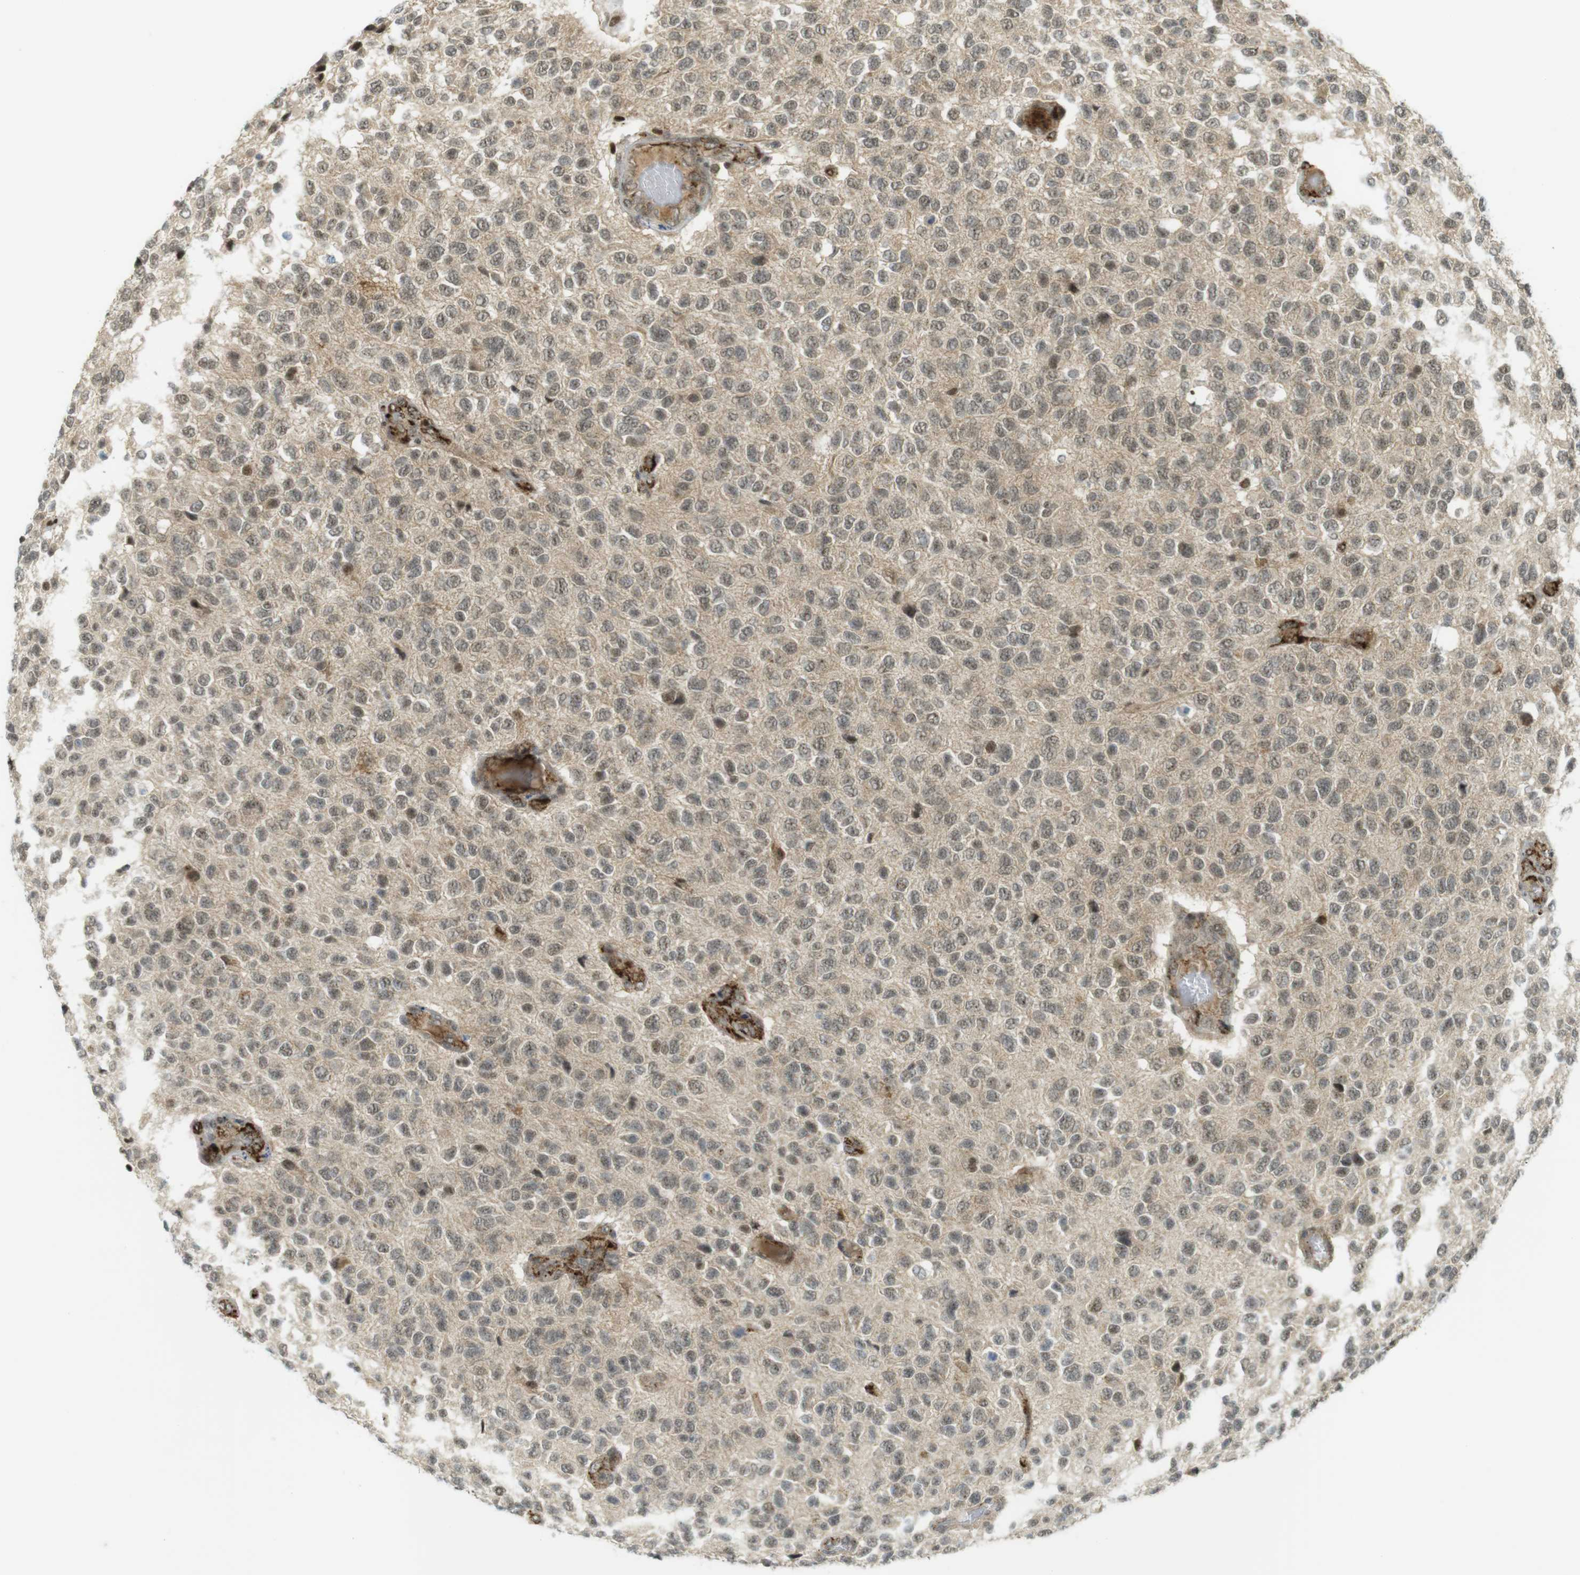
{"staining": {"intensity": "weak", "quantity": ">75%", "location": "nuclear"}, "tissue": "glioma", "cell_type": "Tumor cells", "image_type": "cancer", "snomed": [{"axis": "morphology", "description": "Glioma, malignant, High grade"}, {"axis": "topography", "description": "pancreas cauda"}], "caption": "Protein staining shows weak nuclear staining in approximately >75% of tumor cells in glioma.", "gene": "PPP1R13B", "patient": {"sex": "male", "age": 60}}